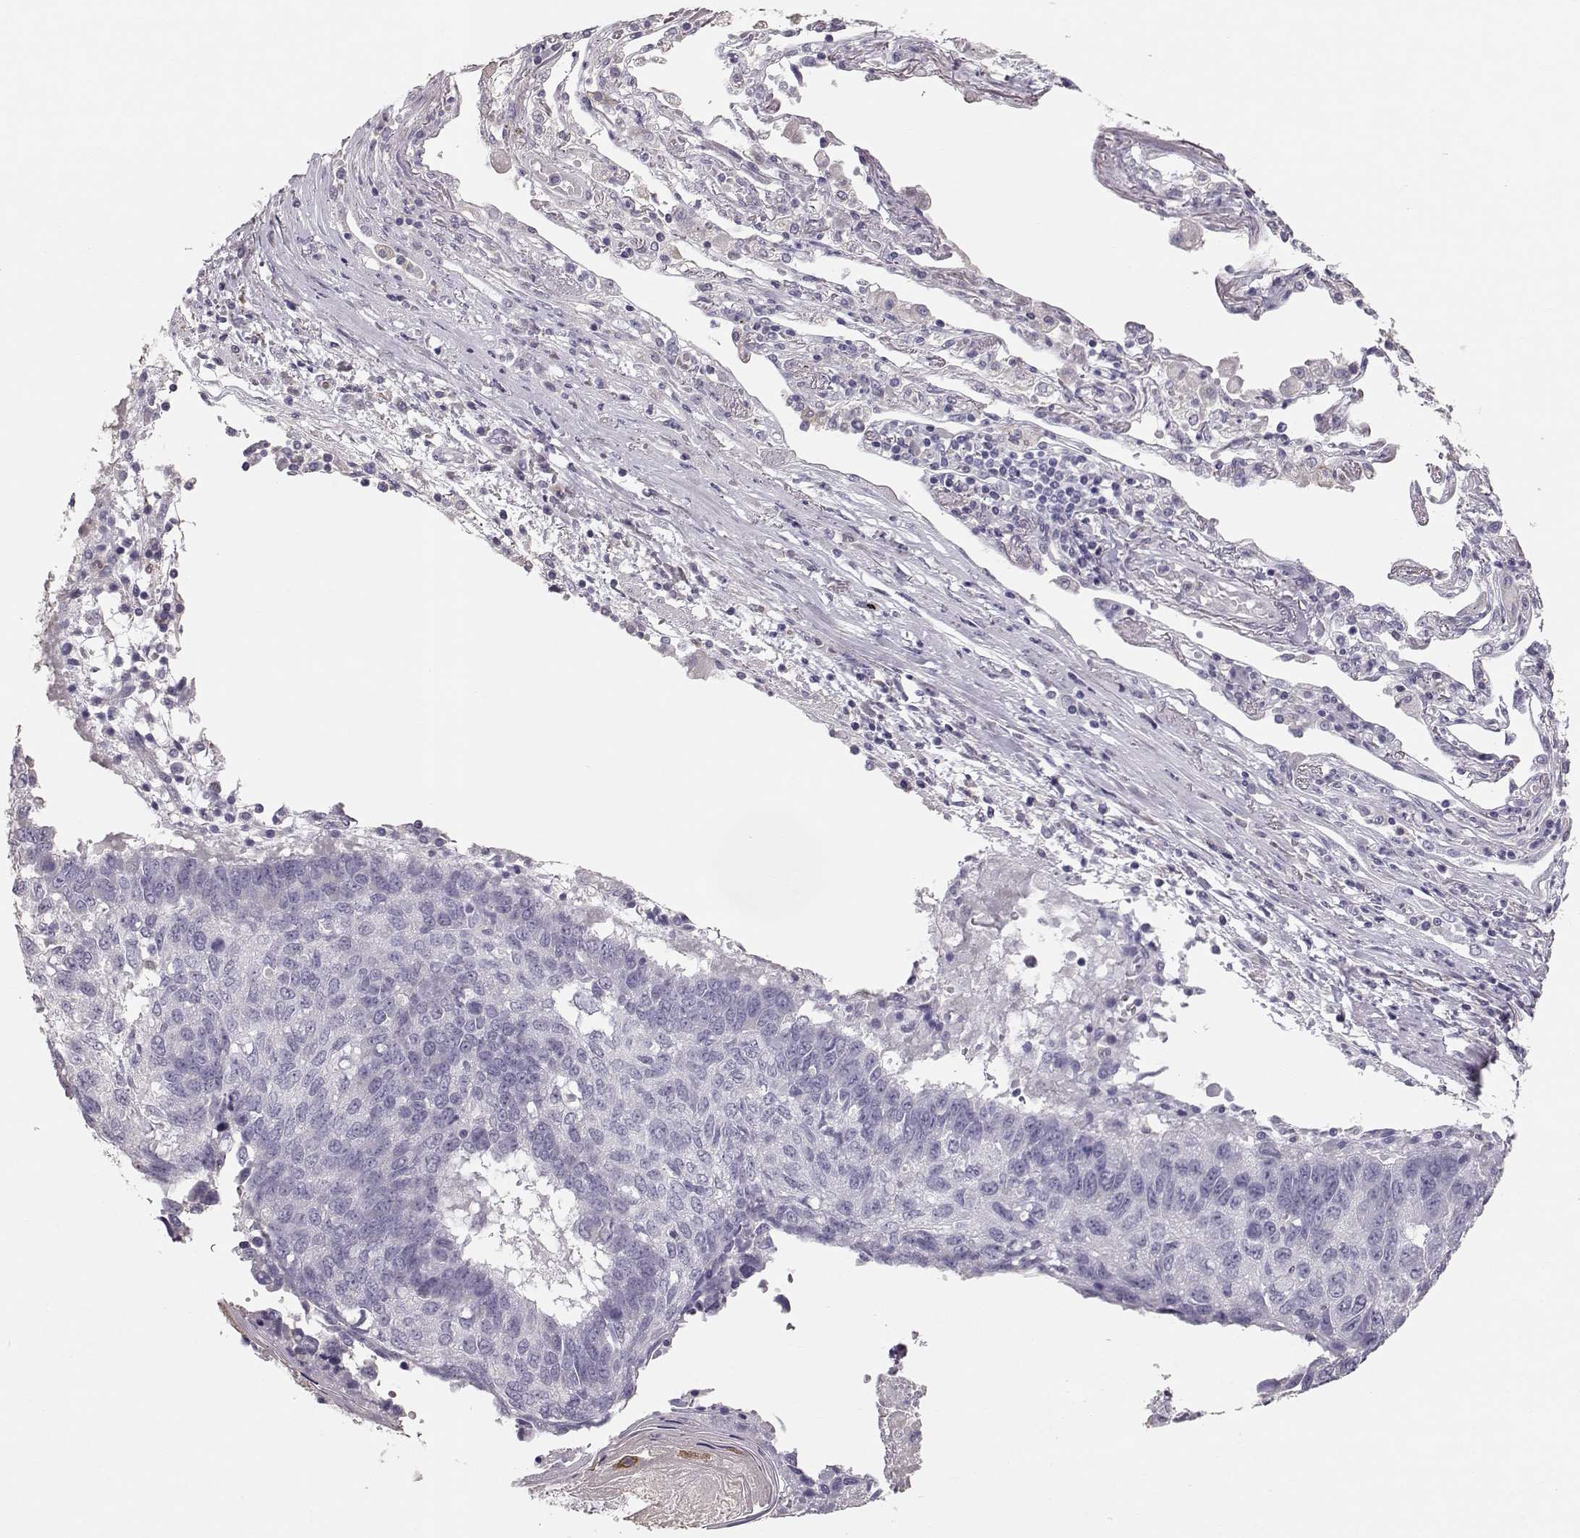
{"staining": {"intensity": "negative", "quantity": "none", "location": "none"}, "tissue": "lung cancer", "cell_type": "Tumor cells", "image_type": "cancer", "snomed": [{"axis": "morphology", "description": "Squamous cell carcinoma, NOS"}, {"axis": "topography", "description": "Lung"}], "caption": "DAB immunohistochemical staining of lung cancer displays no significant positivity in tumor cells.", "gene": "POU1F1", "patient": {"sex": "male", "age": 73}}